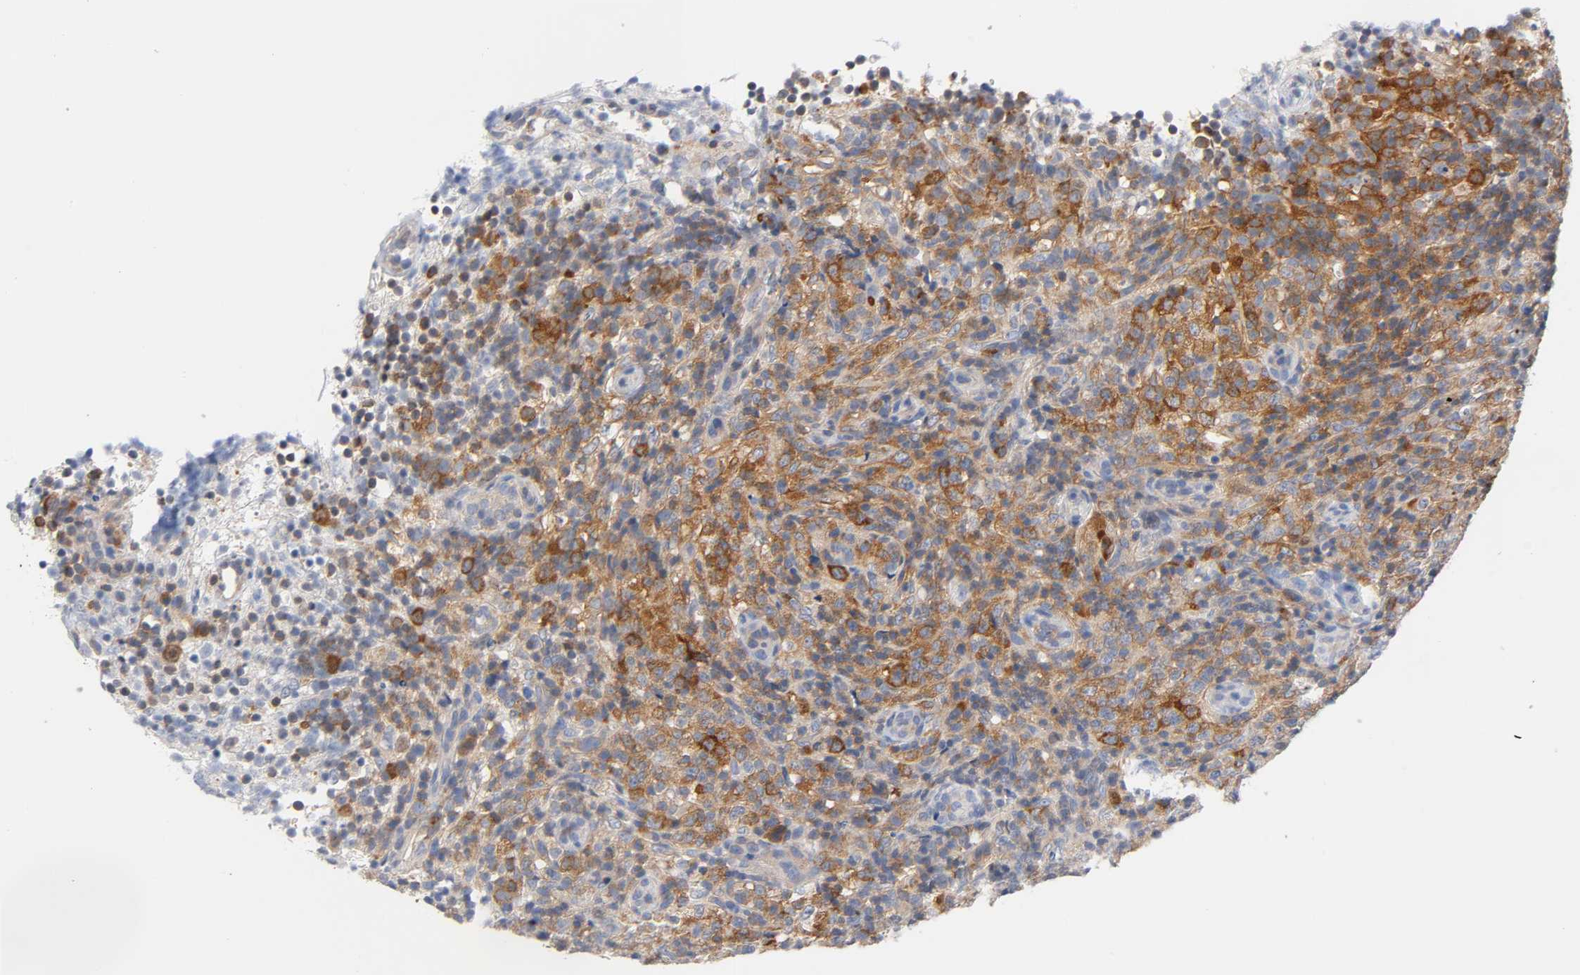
{"staining": {"intensity": "strong", "quantity": ">75%", "location": "cytoplasmic/membranous"}, "tissue": "lymphoma", "cell_type": "Tumor cells", "image_type": "cancer", "snomed": [{"axis": "morphology", "description": "Malignant lymphoma, non-Hodgkin's type, High grade"}, {"axis": "topography", "description": "Lymph node"}], "caption": "IHC of human high-grade malignant lymphoma, non-Hodgkin's type displays high levels of strong cytoplasmic/membranous expression in approximately >75% of tumor cells.", "gene": "MALT1", "patient": {"sex": "female", "age": 76}}